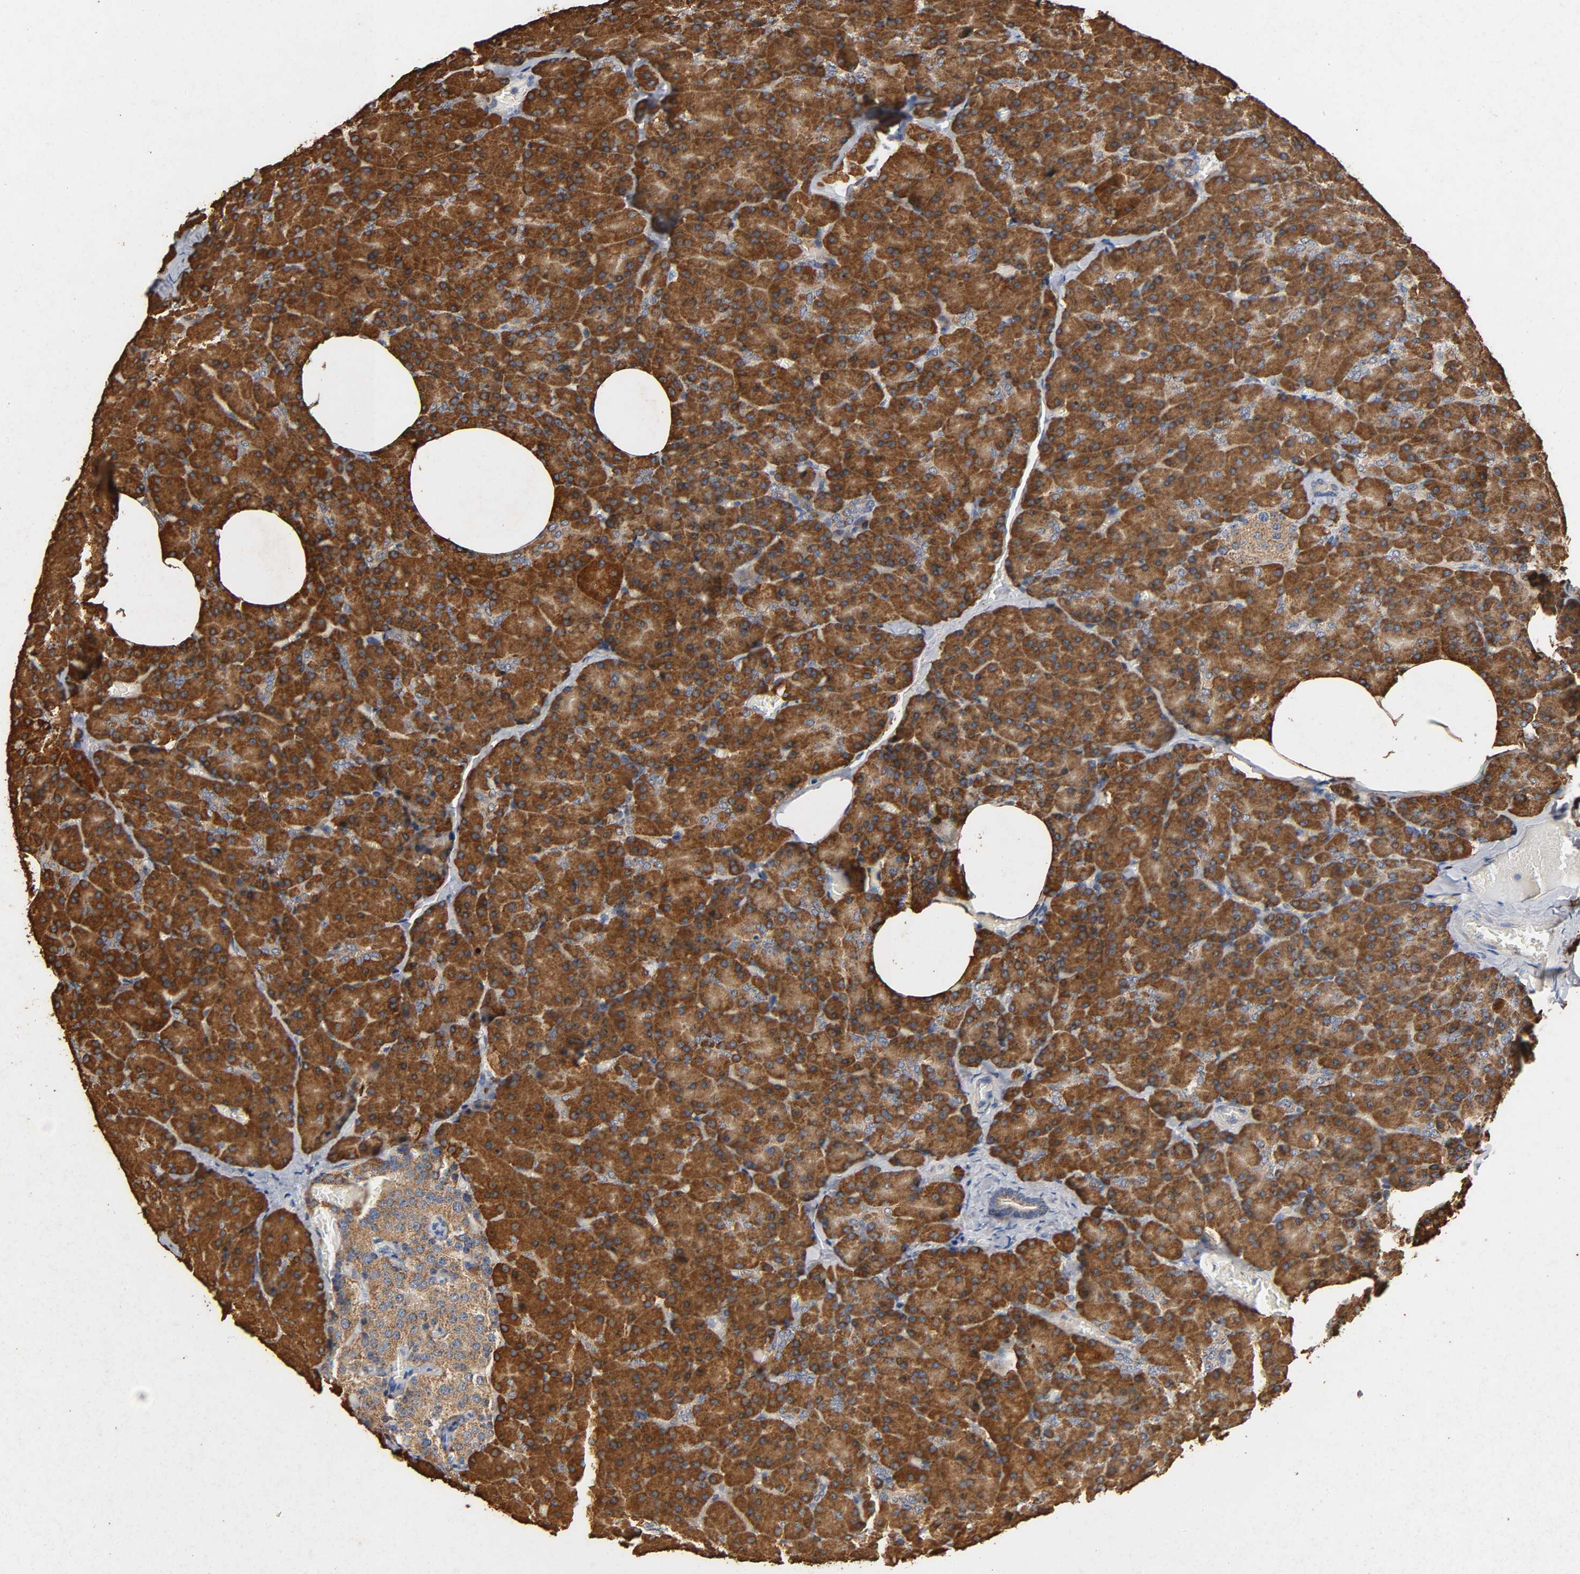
{"staining": {"intensity": "strong", "quantity": ">75%", "location": "cytoplasmic/membranous"}, "tissue": "pancreas", "cell_type": "Exocrine glandular cells", "image_type": "normal", "snomed": [{"axis": "morphology", "description": "Normal tissue, NOS"}, {"axis": "topography", "description": "Pancreas"}], "caption": "IHC photomicrograph of benign pancreas: pancreas stained using IHC demonstrates high levels of strong protein expression localized specifically in the cytoplasmic/membranous of exocrine glandular cells, appearing as a cytoplasmic/membranous brown color.", "gene": "NDUFS3", "patient": {"sex": "female", "age": 35}}